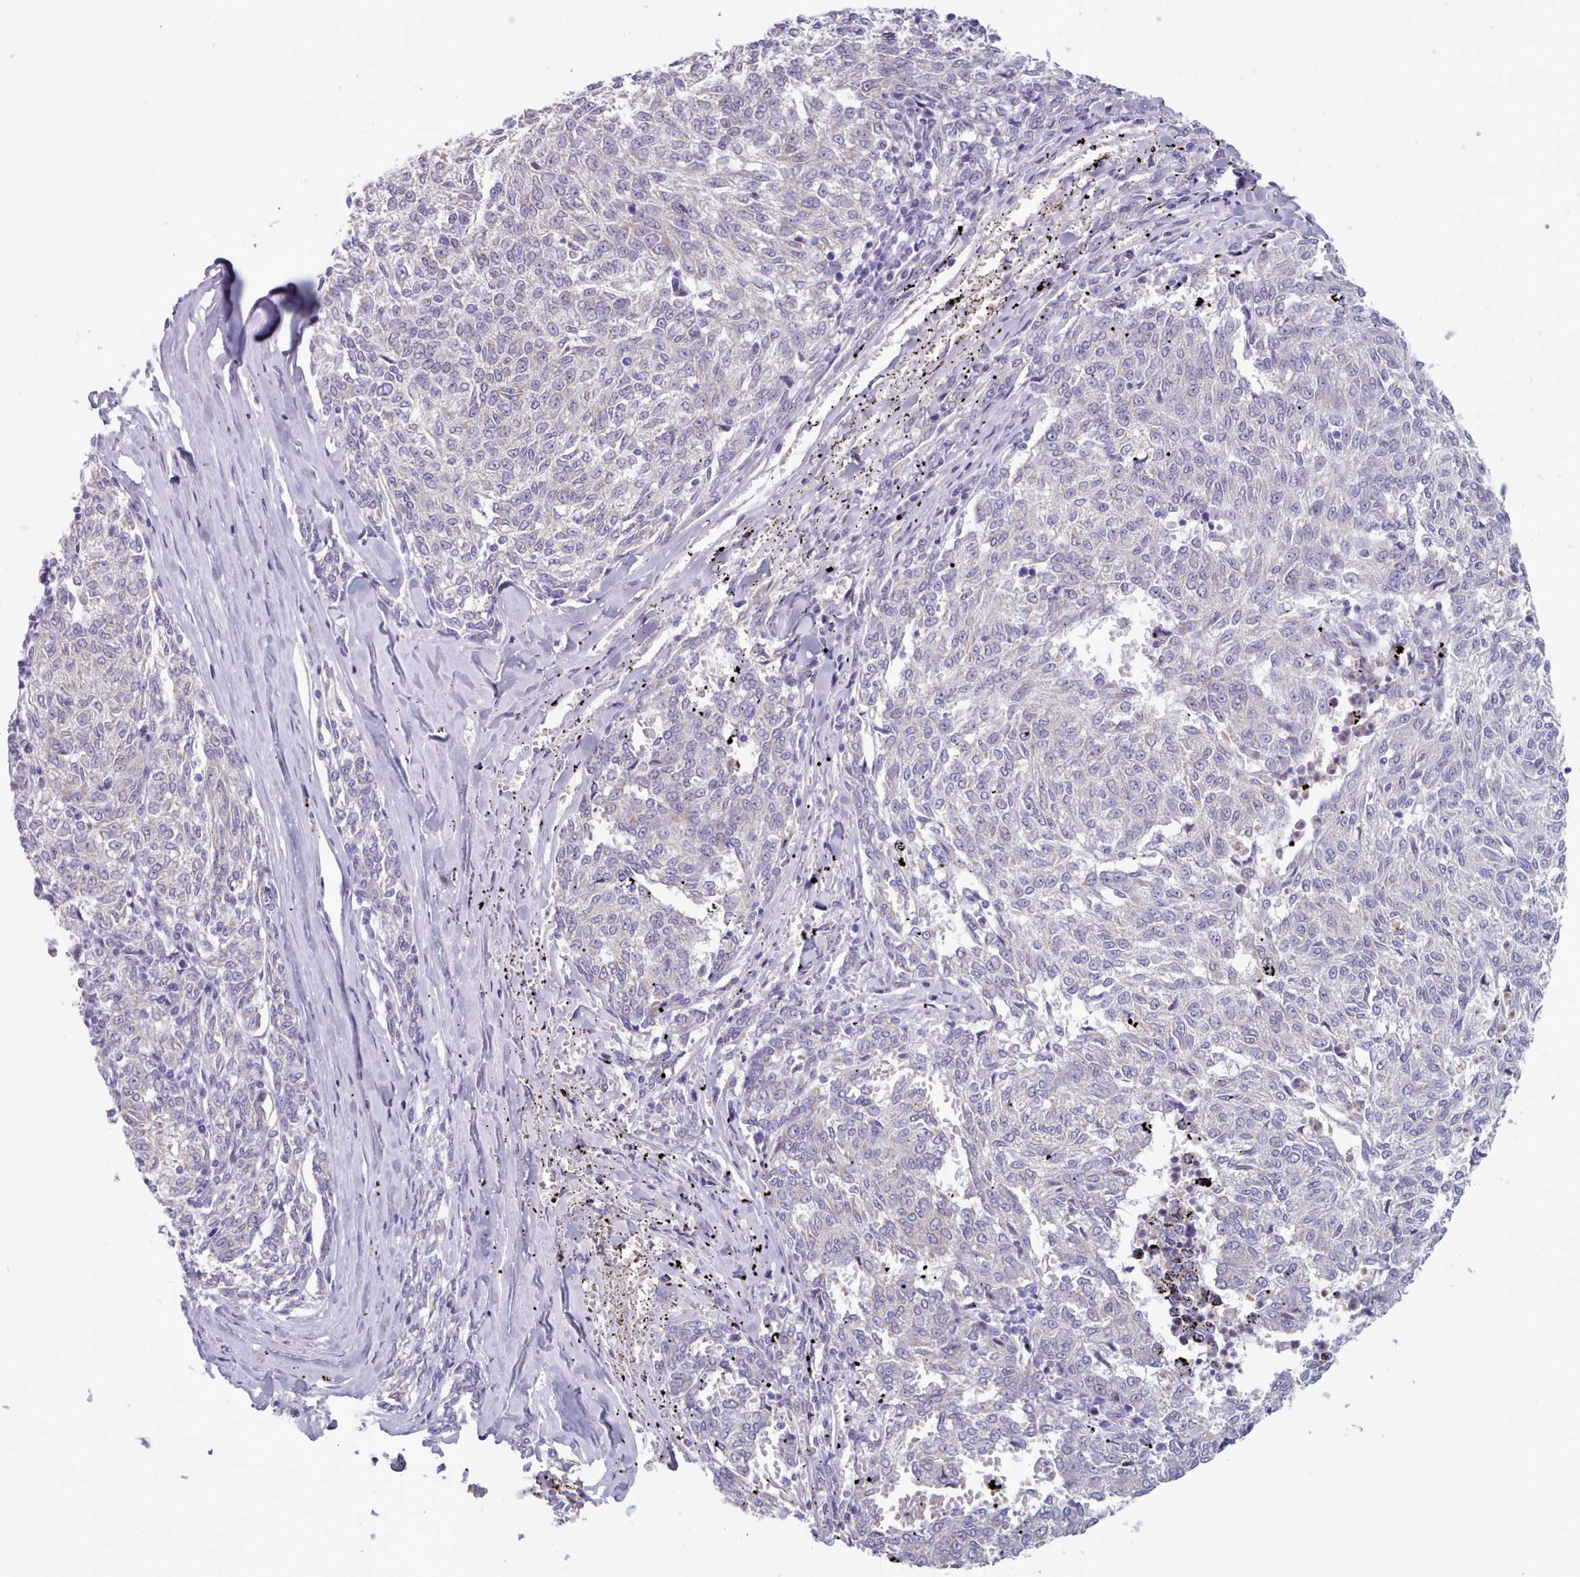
{"staining": {"intensity": "negative", "quantity": "none", "location": "none"}, "tissue": "melanoma", "cell_type": "Tumor cells", "image_type": "cancer", "snomed": [{"axis": "morphology", "description": "Malignant melanoma, NOS"}, {"axis": "topography", "description": "Skin"}], "caption": "Tumor cells are negative for brown protein staining in malignant melanoma.", "gene": "HAO1", "patient": {"sex": "female", "age": 72}}